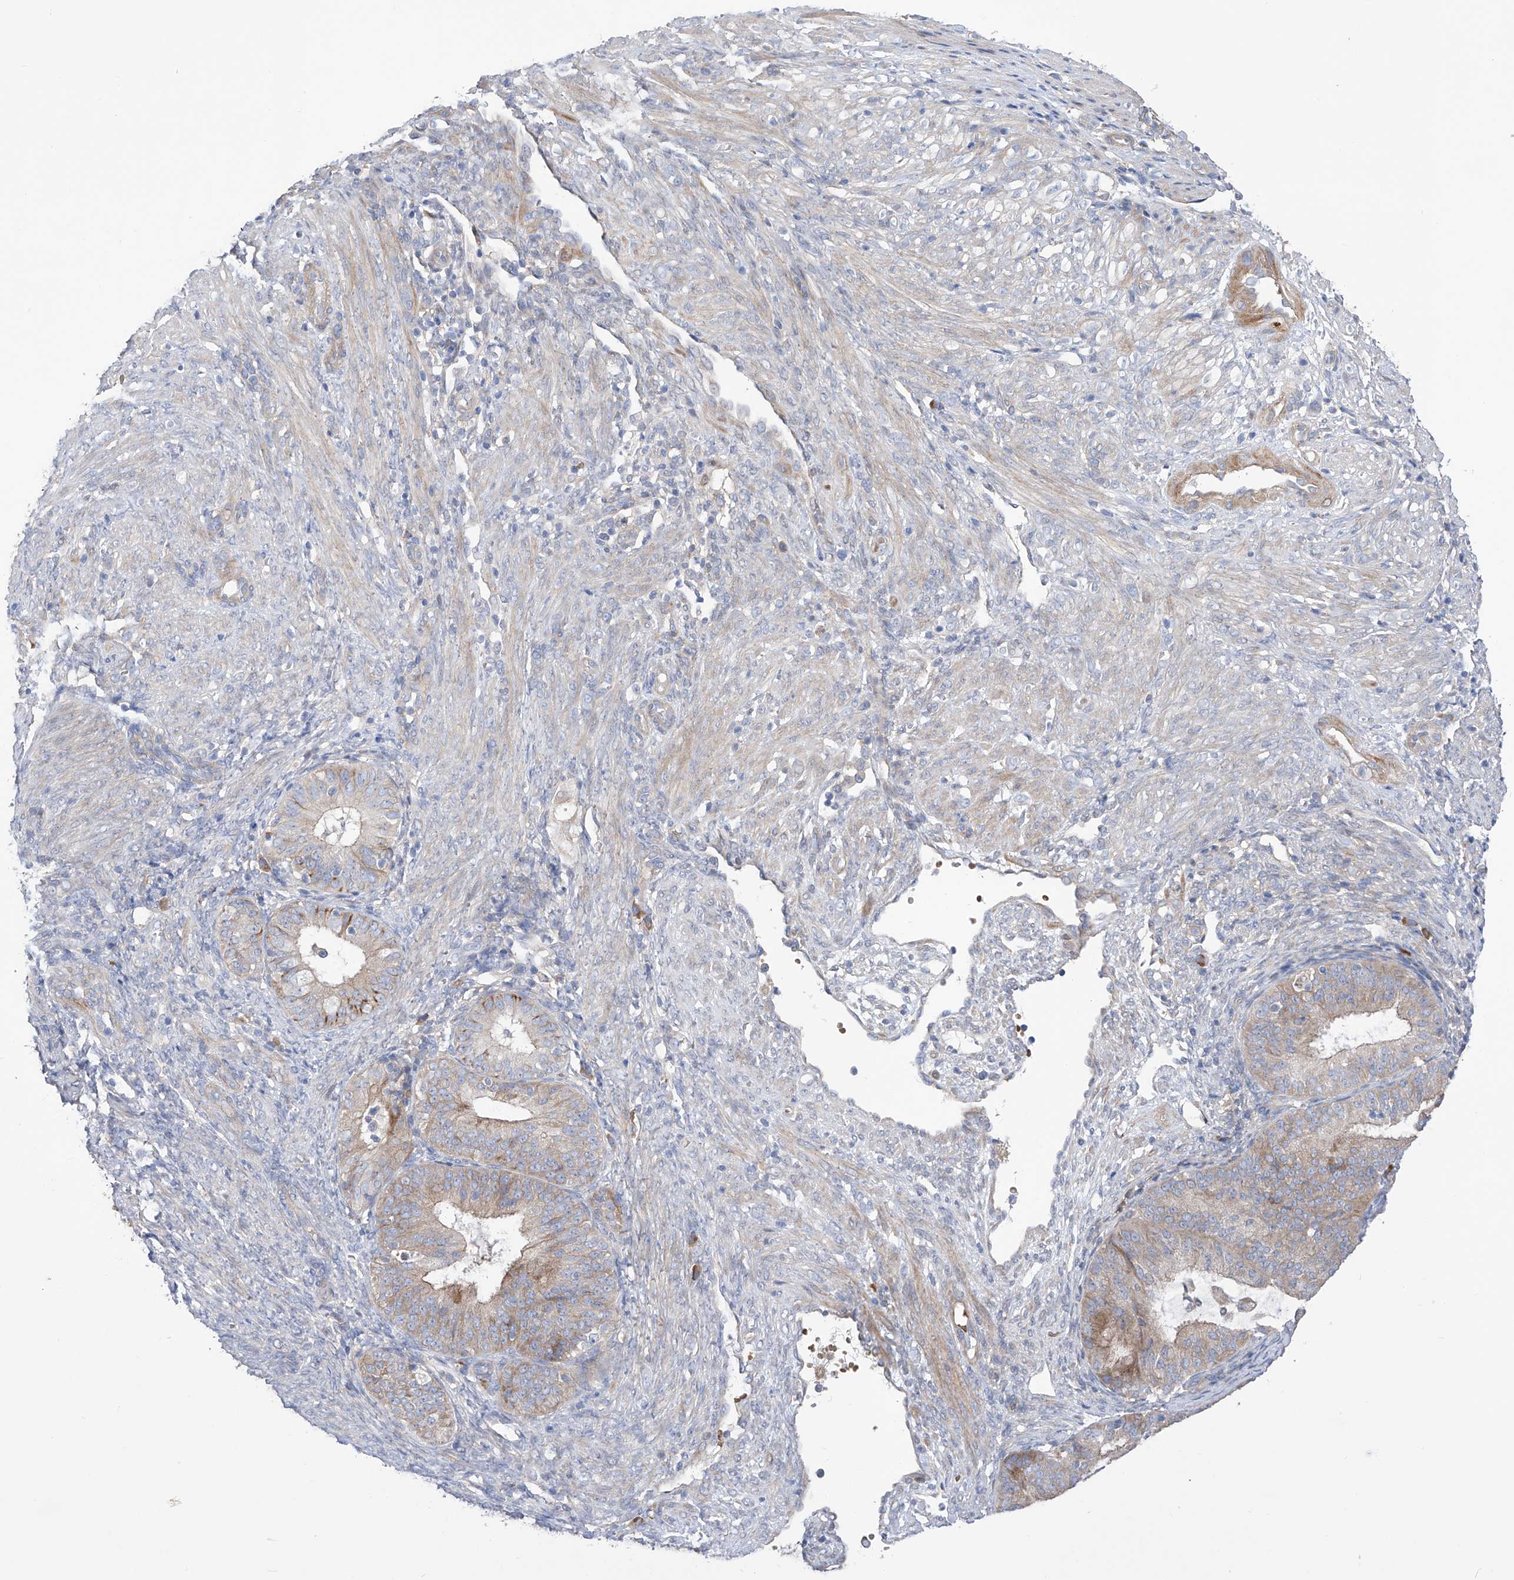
{"staining": {"intensity": "moderate", "quantity": "<25%", "location": "cytoplasmic/membranous"}, "tissue": "endometrial cancer", "cell_type": "Tumor cells", "image_type": "cancer", "snomed": [{"axis": "morphology", "description": "Adenocarcinoma, NOS"}, {"axis": "topography", "description": "Endometrium"}], "caption": "A brown stain highlights moderate cytoplasmic/membranous staining of a protein in endometrial cancer (adenocarcinoma) tumor cells. The protein of interest is shown in brown color, while the nuclei are stained blue.", "gene": "NFATC4", "patient": {"sex": "female", "age": 51}}